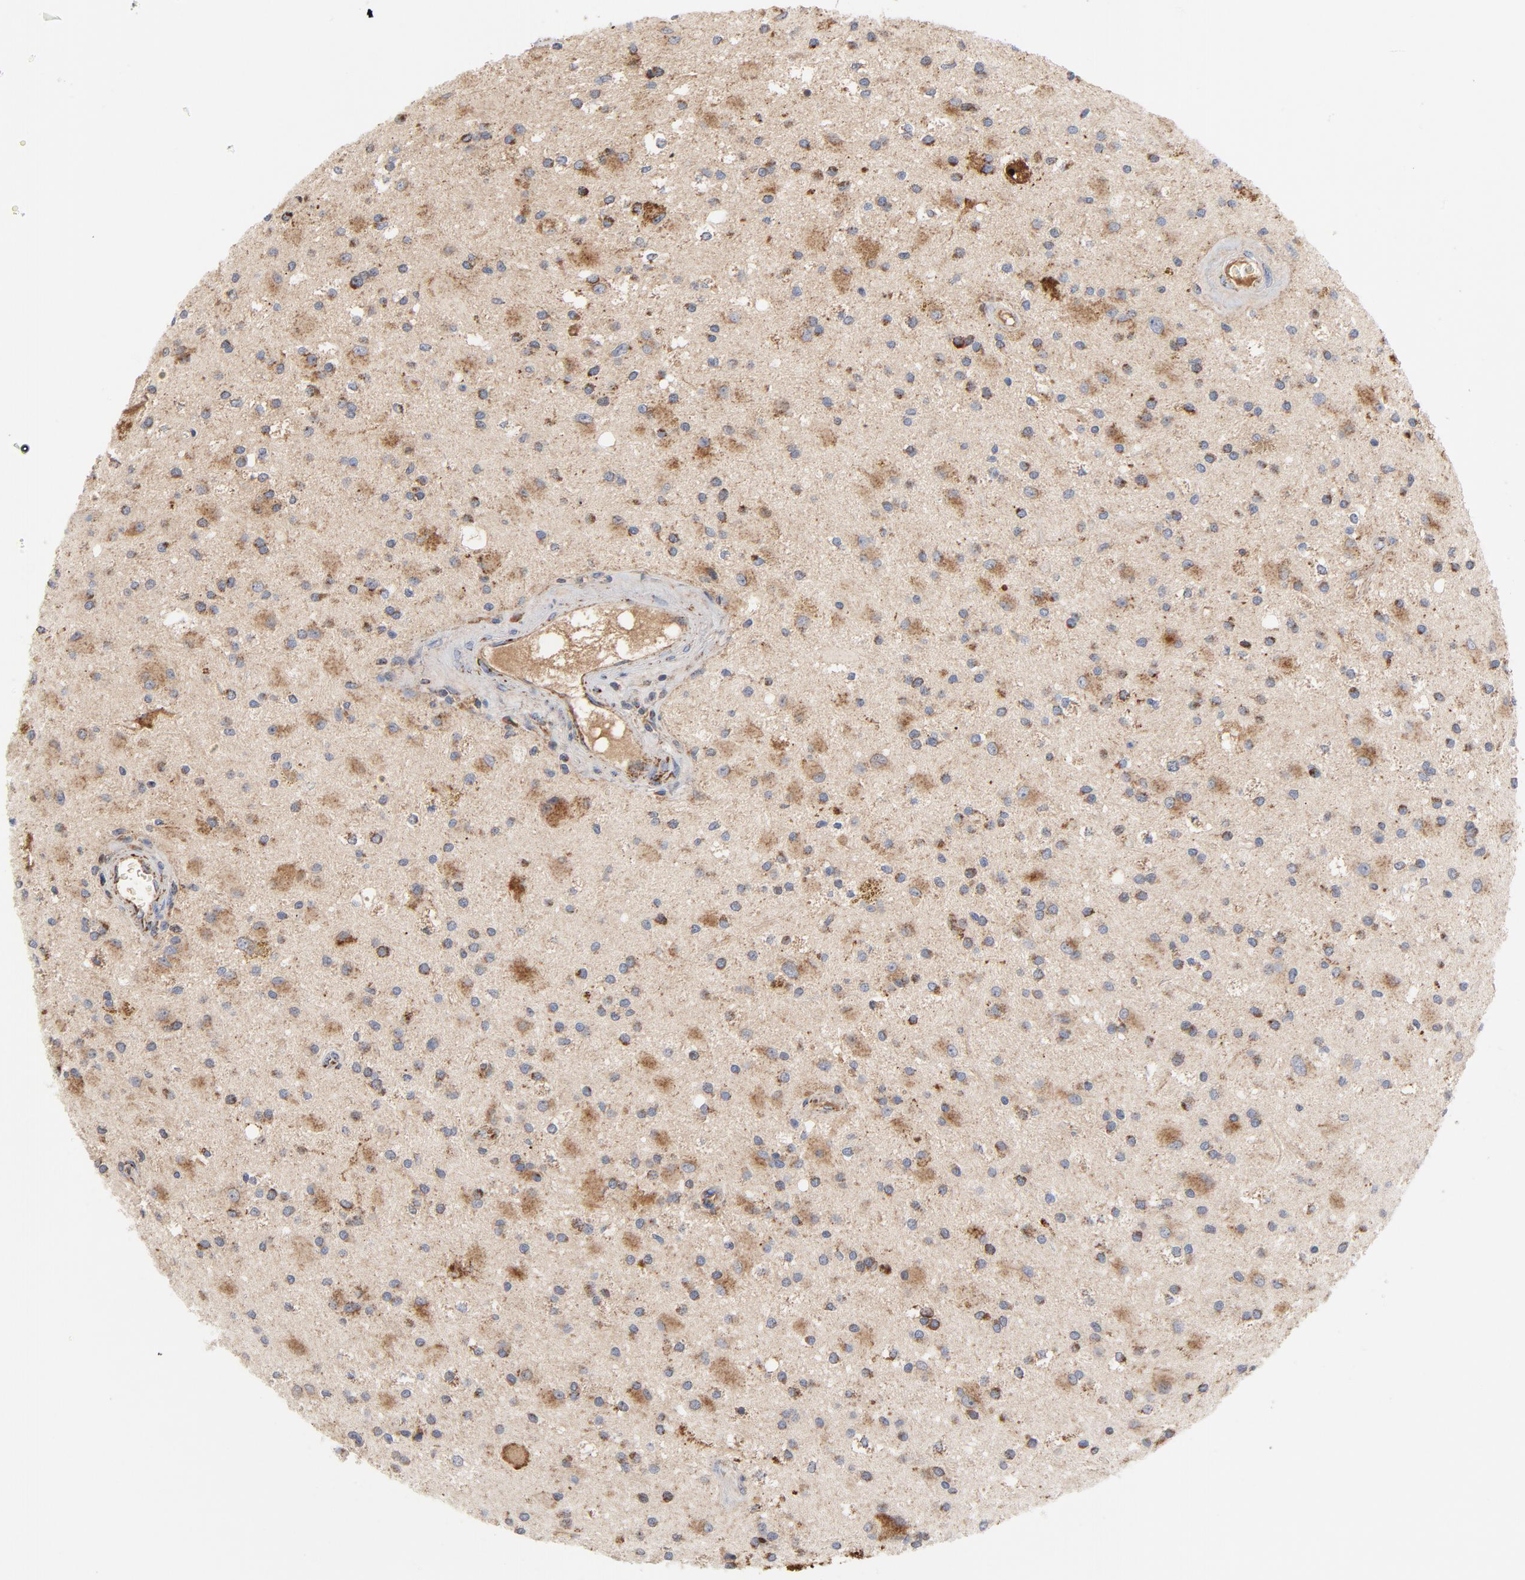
{"staining": {"intensity": "moderate", "quantity": ">75%", "location": "cytoplasmic/membranous"}, "tissue": "glioma", "cell_type": "Tumor cells", "image_type": "cancer", "snomed": [{"axis": "morphology", "description": "Glioma, malignant, Low grade"}, {"axis": "topography", "description": "Brain"}], "caption": "Glioma stained with immunohistochemistry (IHC) exhibits moderate cytoplasmic/membranous expression in approximately >75% of tumor cells.", "gene": "DIABLO", "patient": {"sex": "male", "age": 58}}